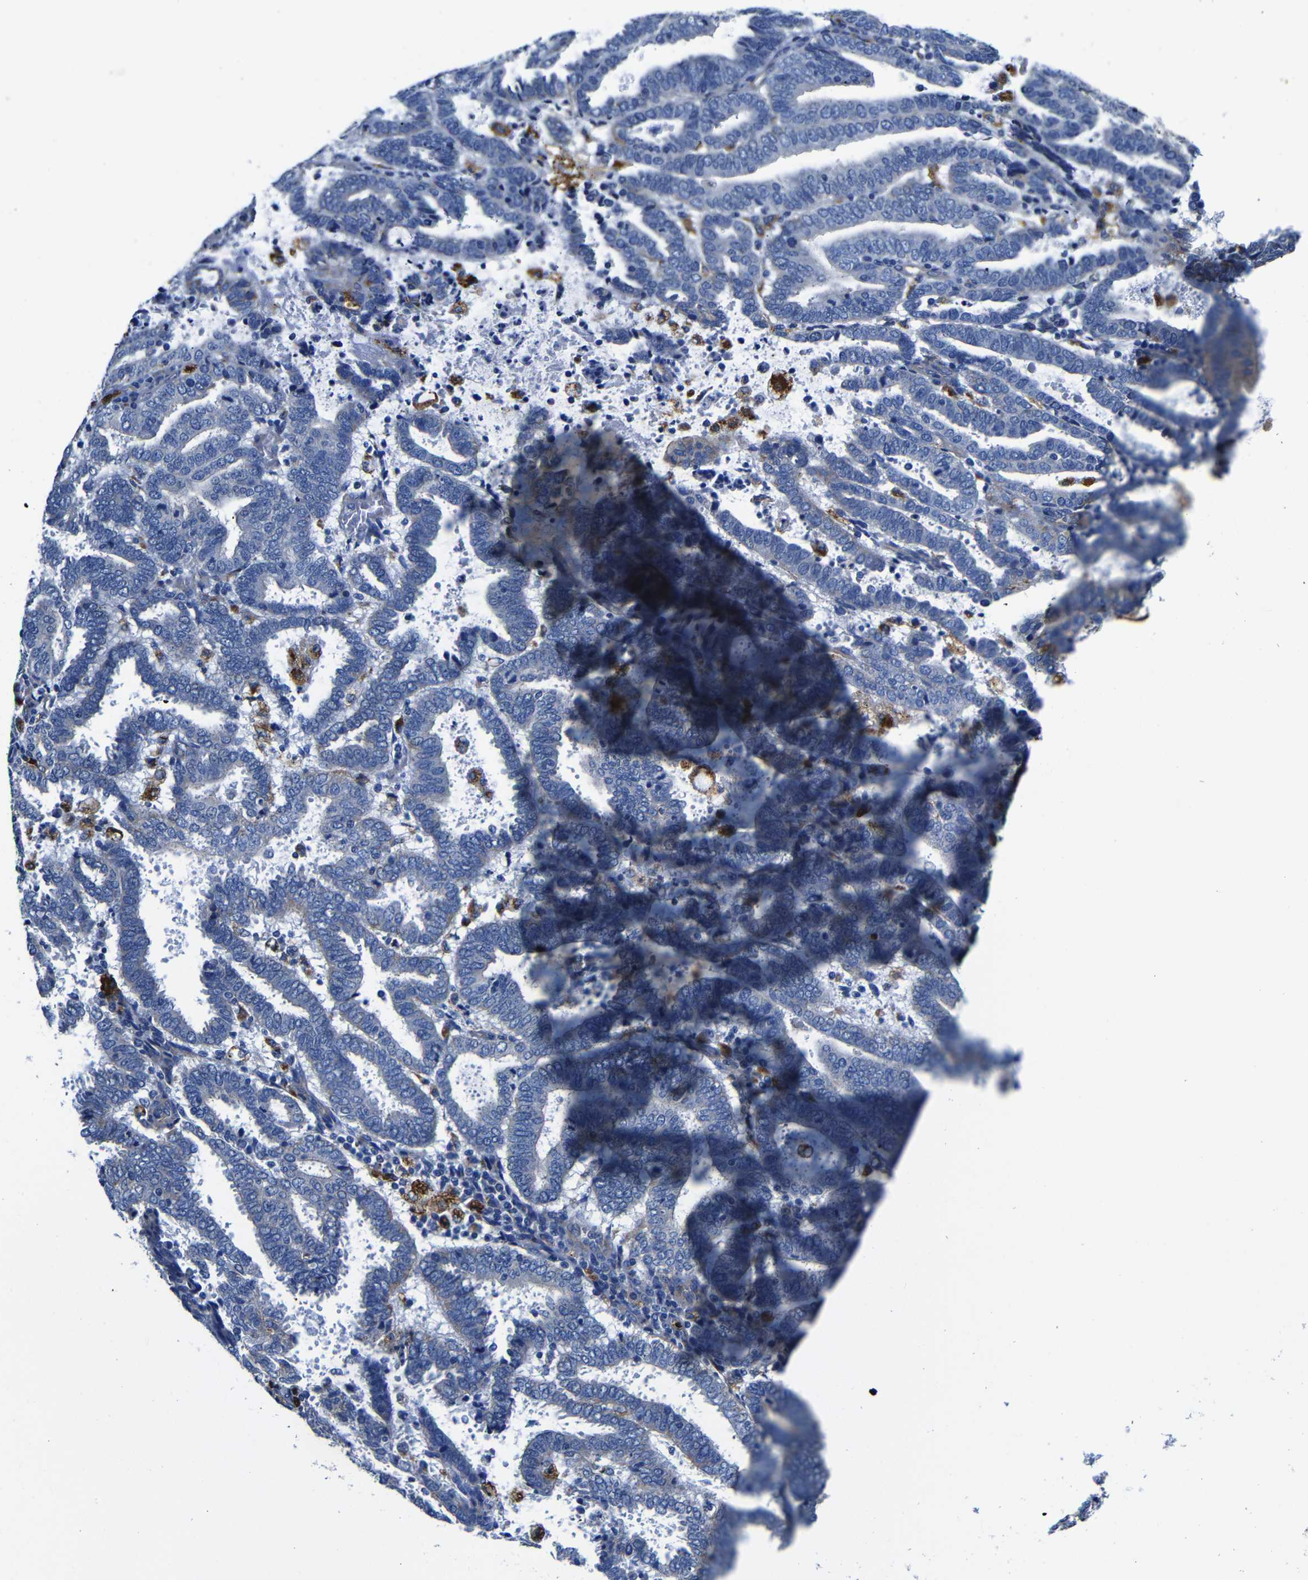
{"staining": {"intensity": "negative", "quantity": "none", "location": "none"}, "tissue": "endometrial cancer", "cell_type": "Tumor cells", "image_type": "cancer", "snomed": [{"axis": "morphology", "description": "Adenocarcinoma, NOS"}, {"axis": "topography", "description": "Uterus"}], "caption": "Immunohistochemical staining of endometrial cancer displays no significant expression in tumor cells.", "gene": "GIMAP2", "patient": {"sex": "female", "age": 83}}